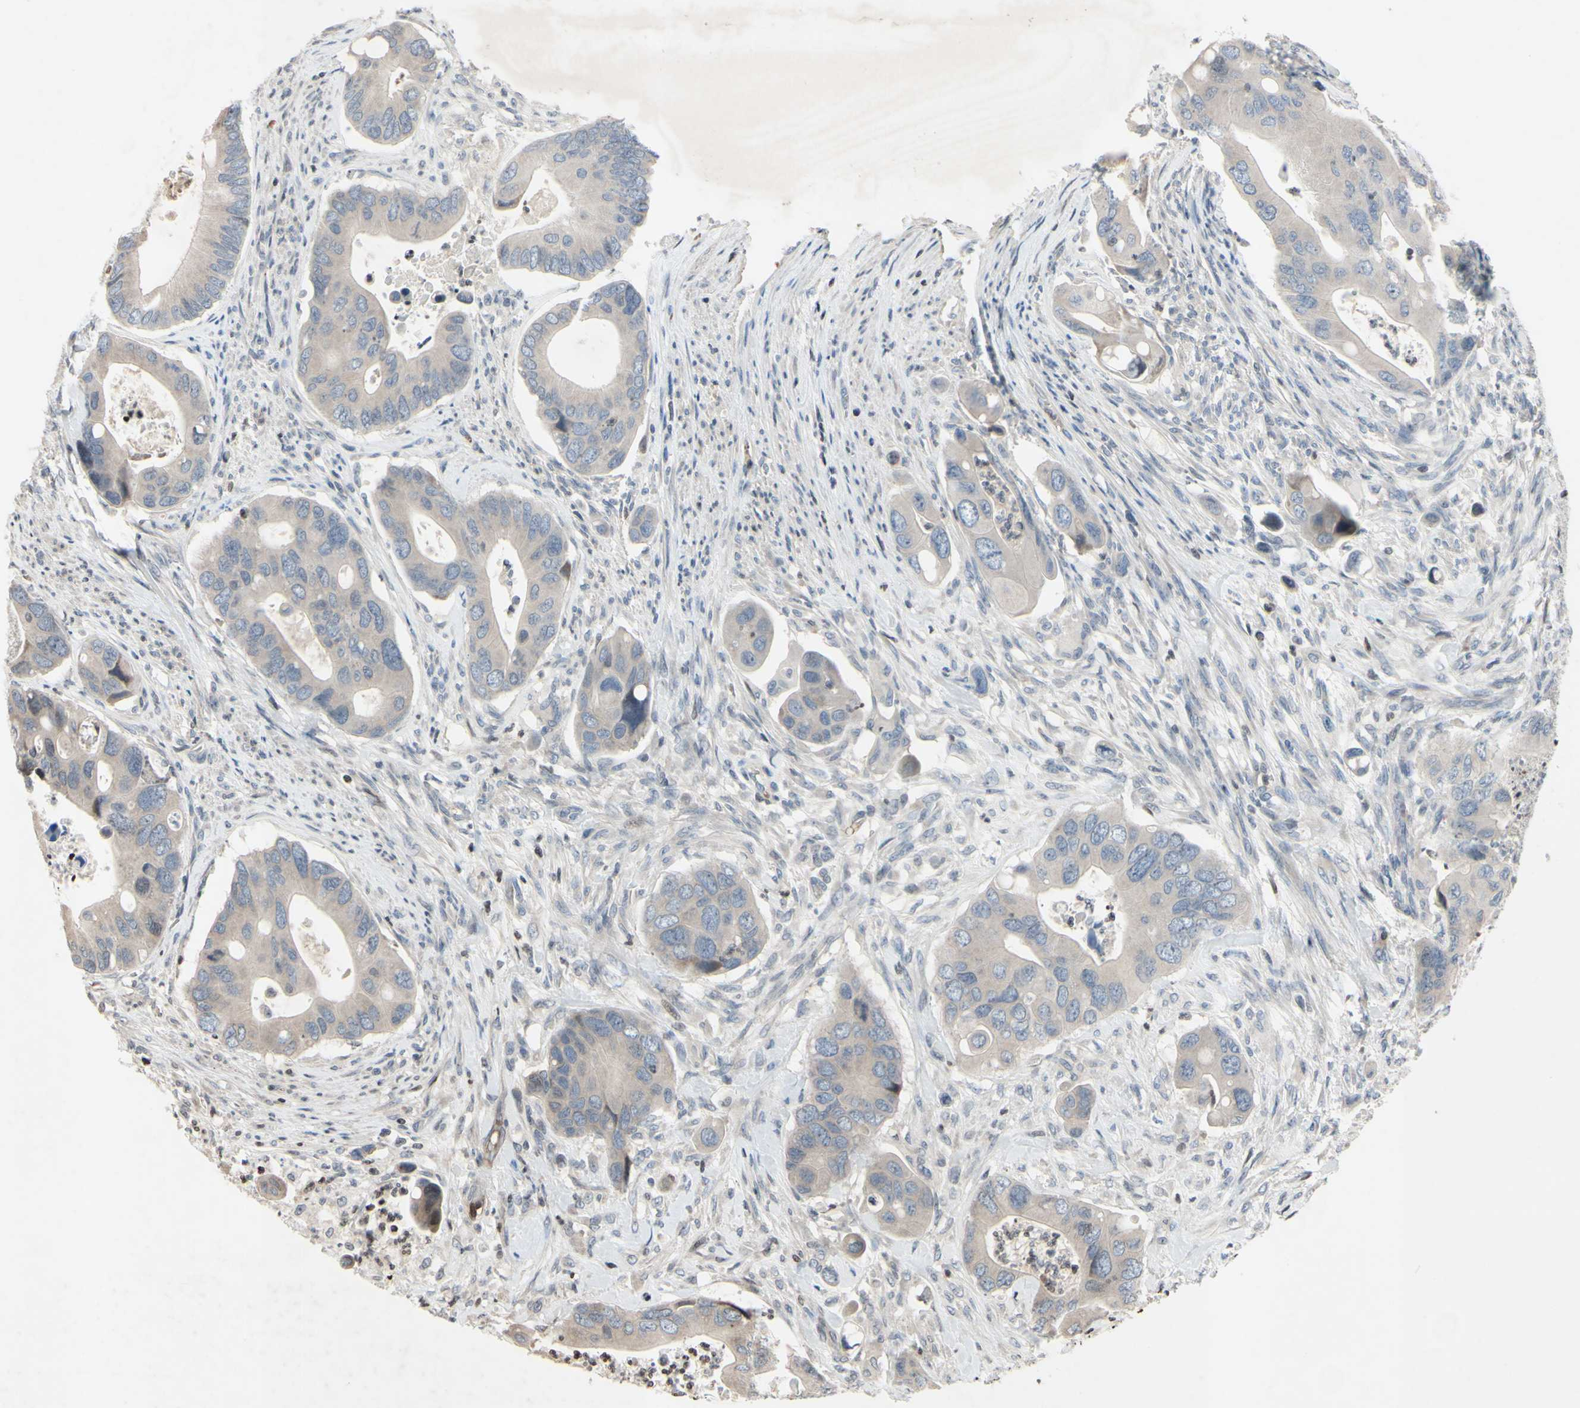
{"staining": {"intensity": "weak", "quantity": "<25%", "location": "cytoplasmic/membranous"}, "tissue": "colorectal cancer", "cell_type": "Tumor cells", "image_type": "cancer", "snomed": [{"axis": "morphology", "description": "Adenocarcinoma, NOS"}, {"axis": "topography", "description": "Rectum"}], "caption": "This image is of colorectal adenocarcinoma stained with immunohistochemistry (IHC) to label a protein in brown with the nuclei are counter-stained blue. There is no staining in tumor cells.", "gene": "ARG1", "patient": {"sex": "female", "age": 57}}